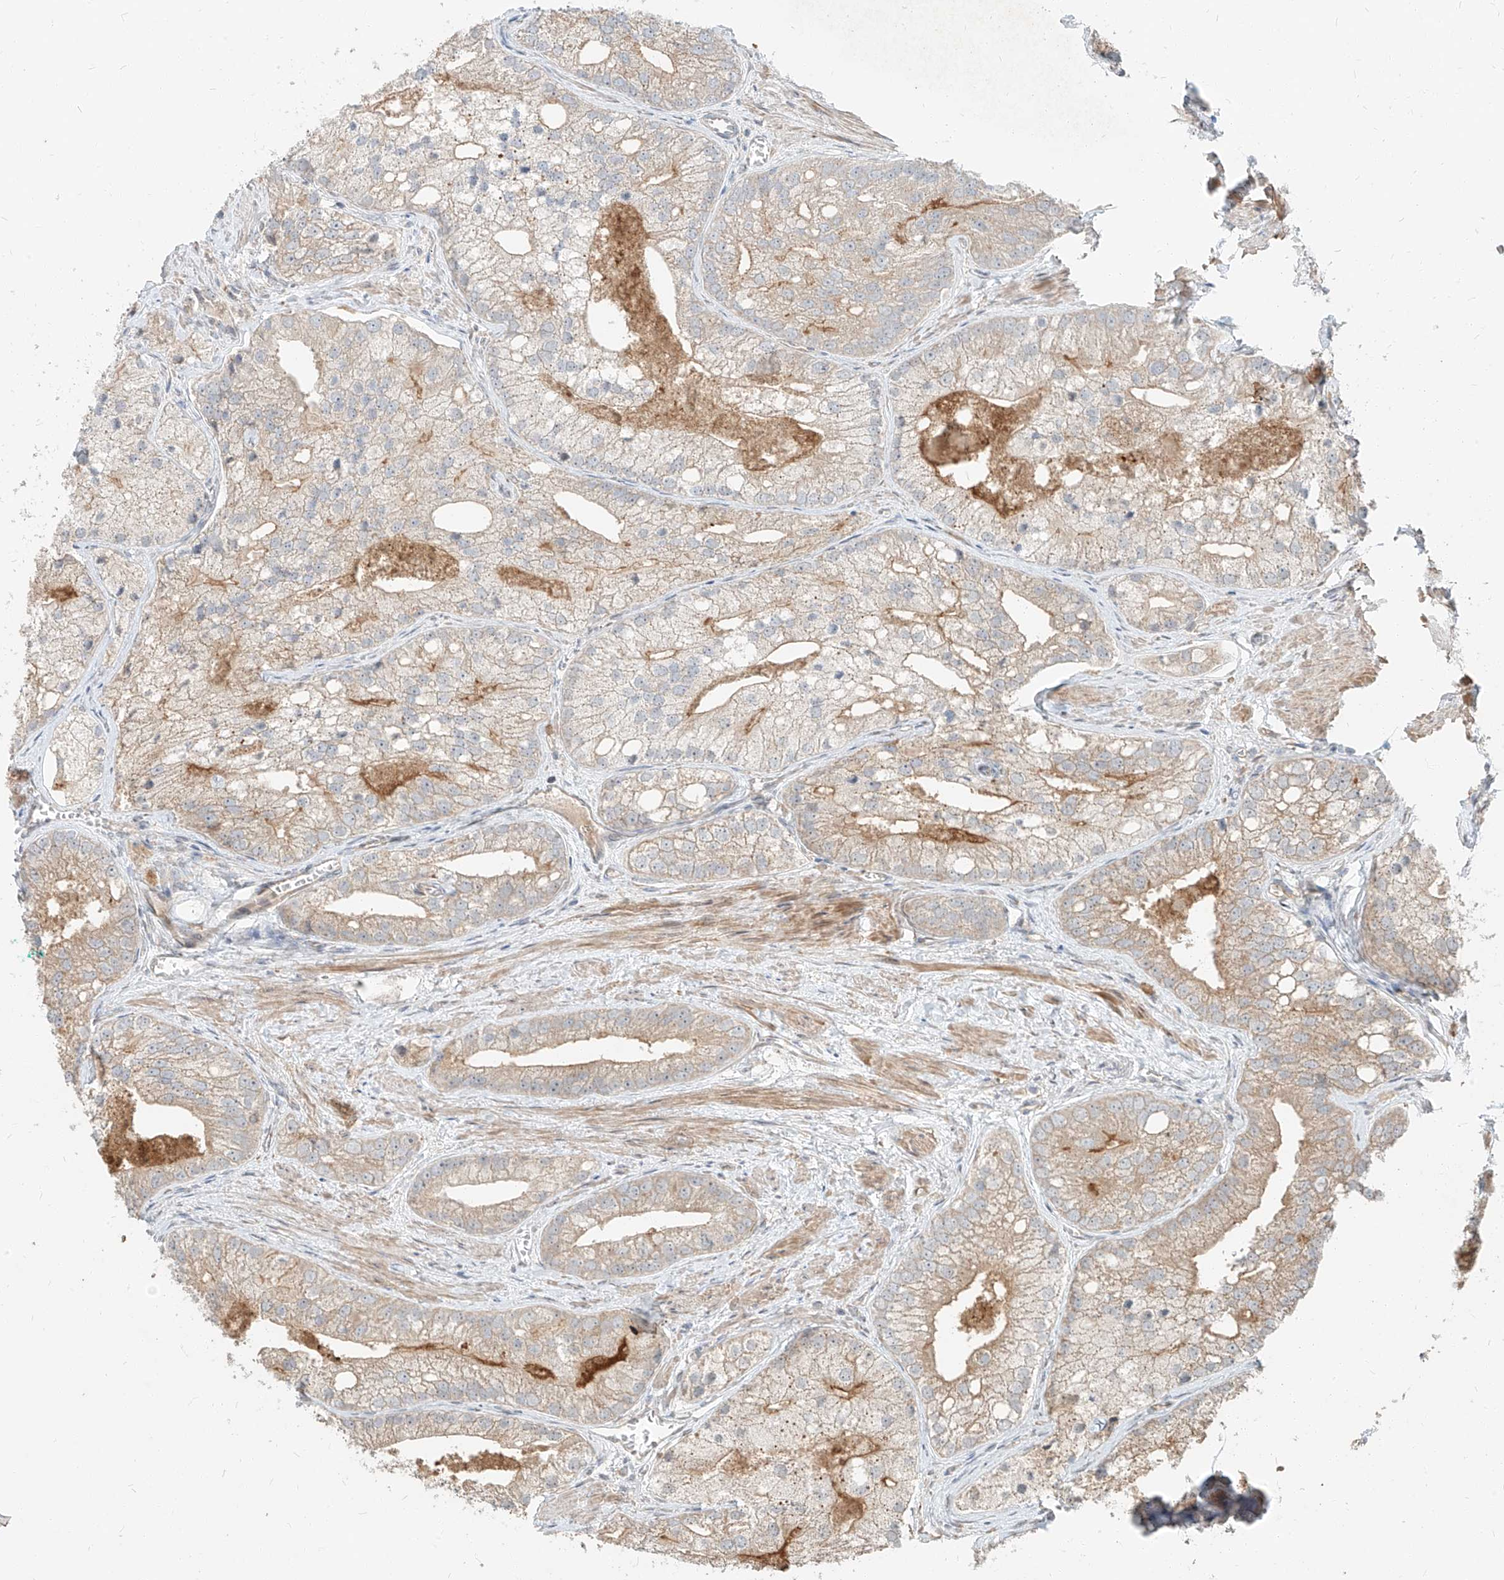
{"staining": {"intensity": "weak", "quantity": "25%-75%", "location": "cytoplasmic/membranous"}, "tissue": "prostate cancer", "cell_type": "Tumor cells", "image_type": "cancer", "snomed": [{"axis": "morphology", "description": "Adenocarcinoma, Low grade"}, {"axis": "topography", "description": "Prostate"}], "caption": "Immunohistochemical staining of human low-grade adenocarcinoma (prostate) exhibits weak cytoplasmic/membranous protein positivity in approximately 25%-75% of tumor cells.", "gene": "STX19", "patient": {"sex": "male", "age": 69}}